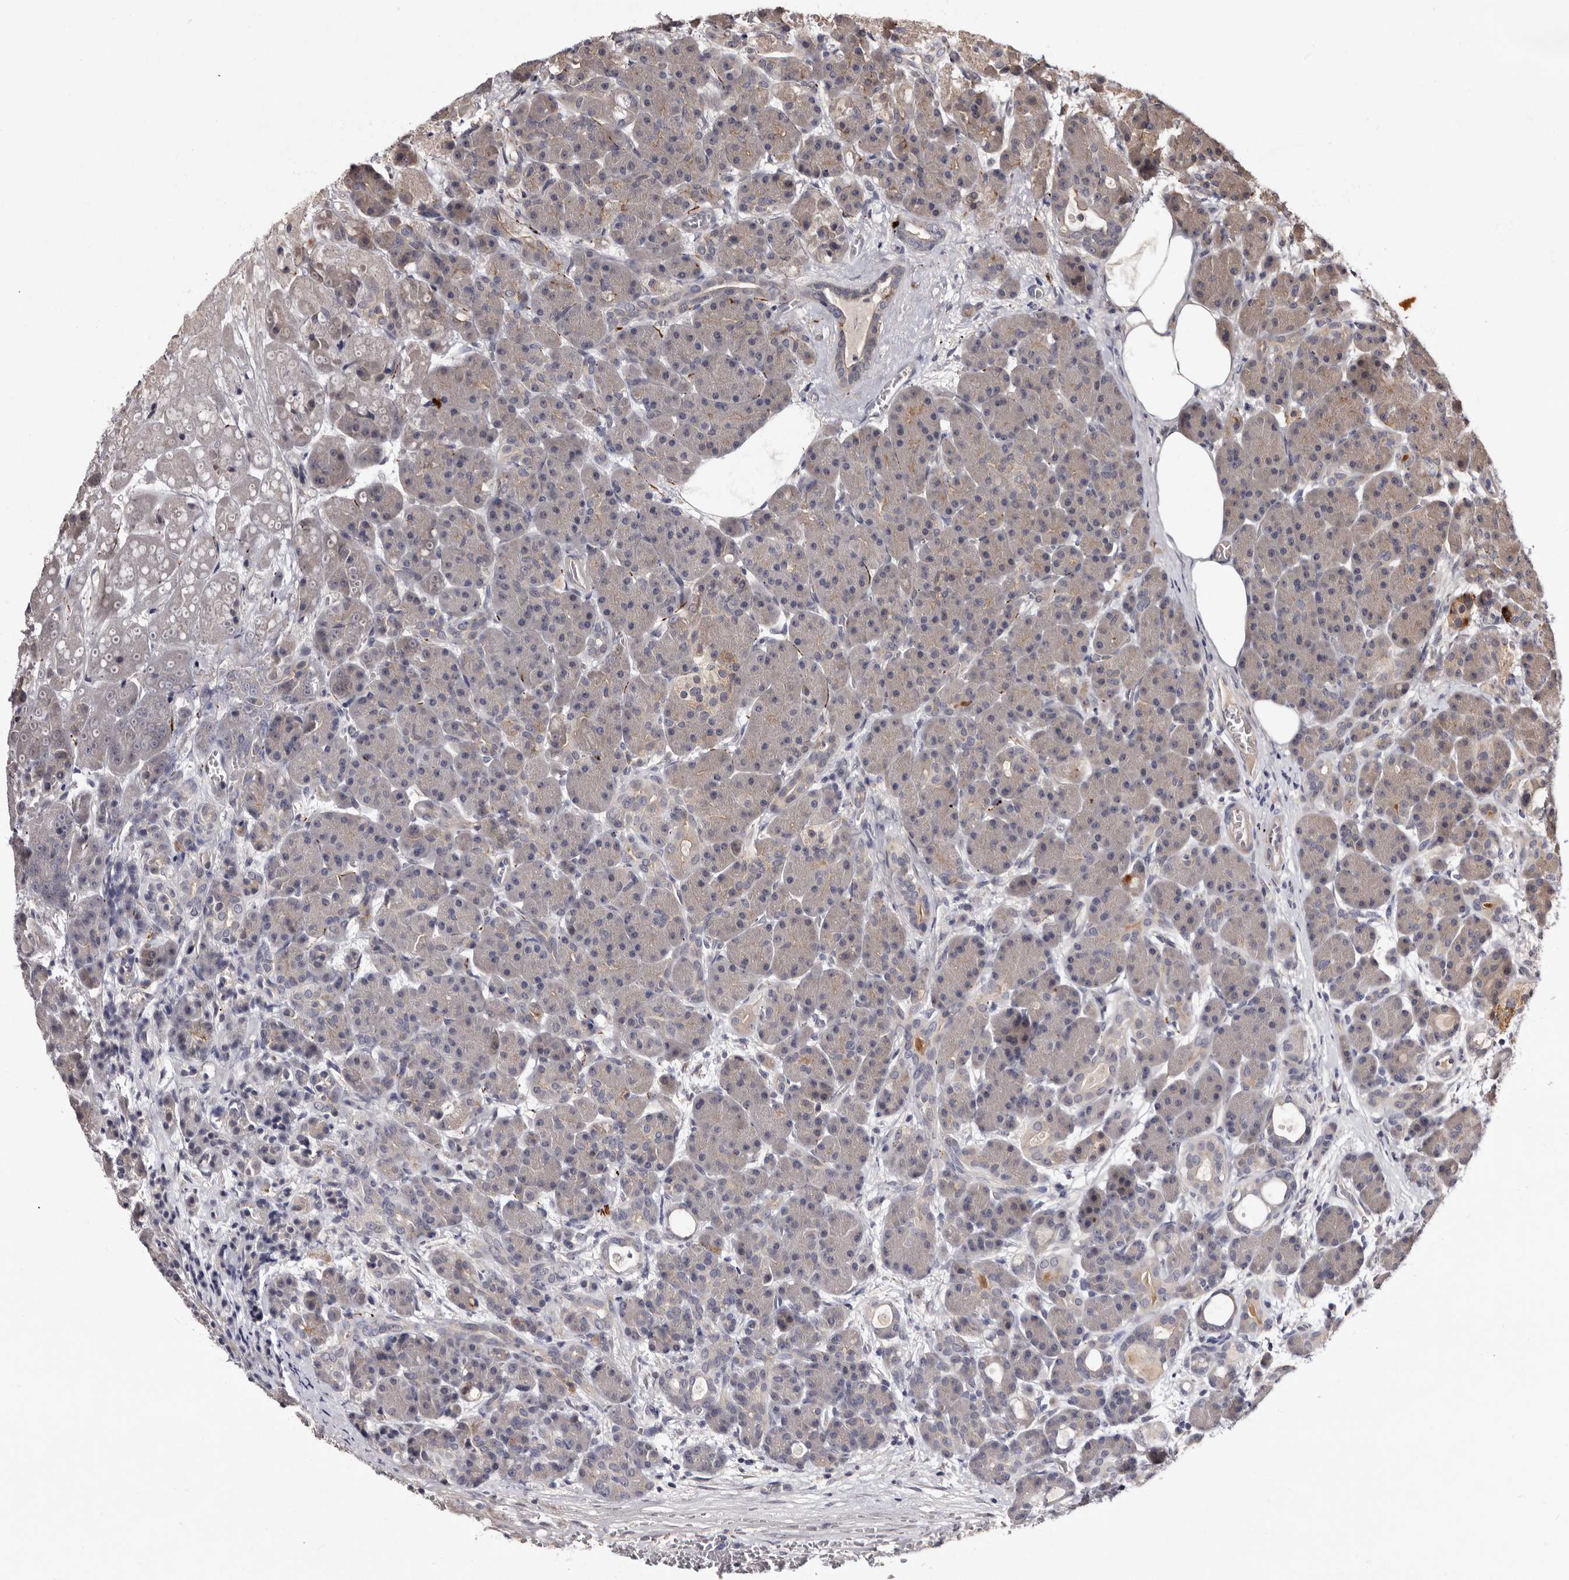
{"staining": {"intensity": "weak", "quantity": "<25%", "location": "cytoplasmic/membranous"}, "tissue": "pancreas", "cell_type": "Exocrine glandular cells", "image_type": "normal", "snomed": [{"axis": "morphology", "description": "Normal tissue, NOS"}, {"axis": "topography", "description": "Pancreas"}], "caption": "Protein analysis of unremarkable pancreas demonstrates no significant expression in exocrine glandular cells. The staining is performed using DAB (3,3'-diaminobenzidine) brown chromogen with nuclei counter-stained in using hematoxylin.", "gene": "LANCL2", "patient": {"sex": "male", "age": 63}}